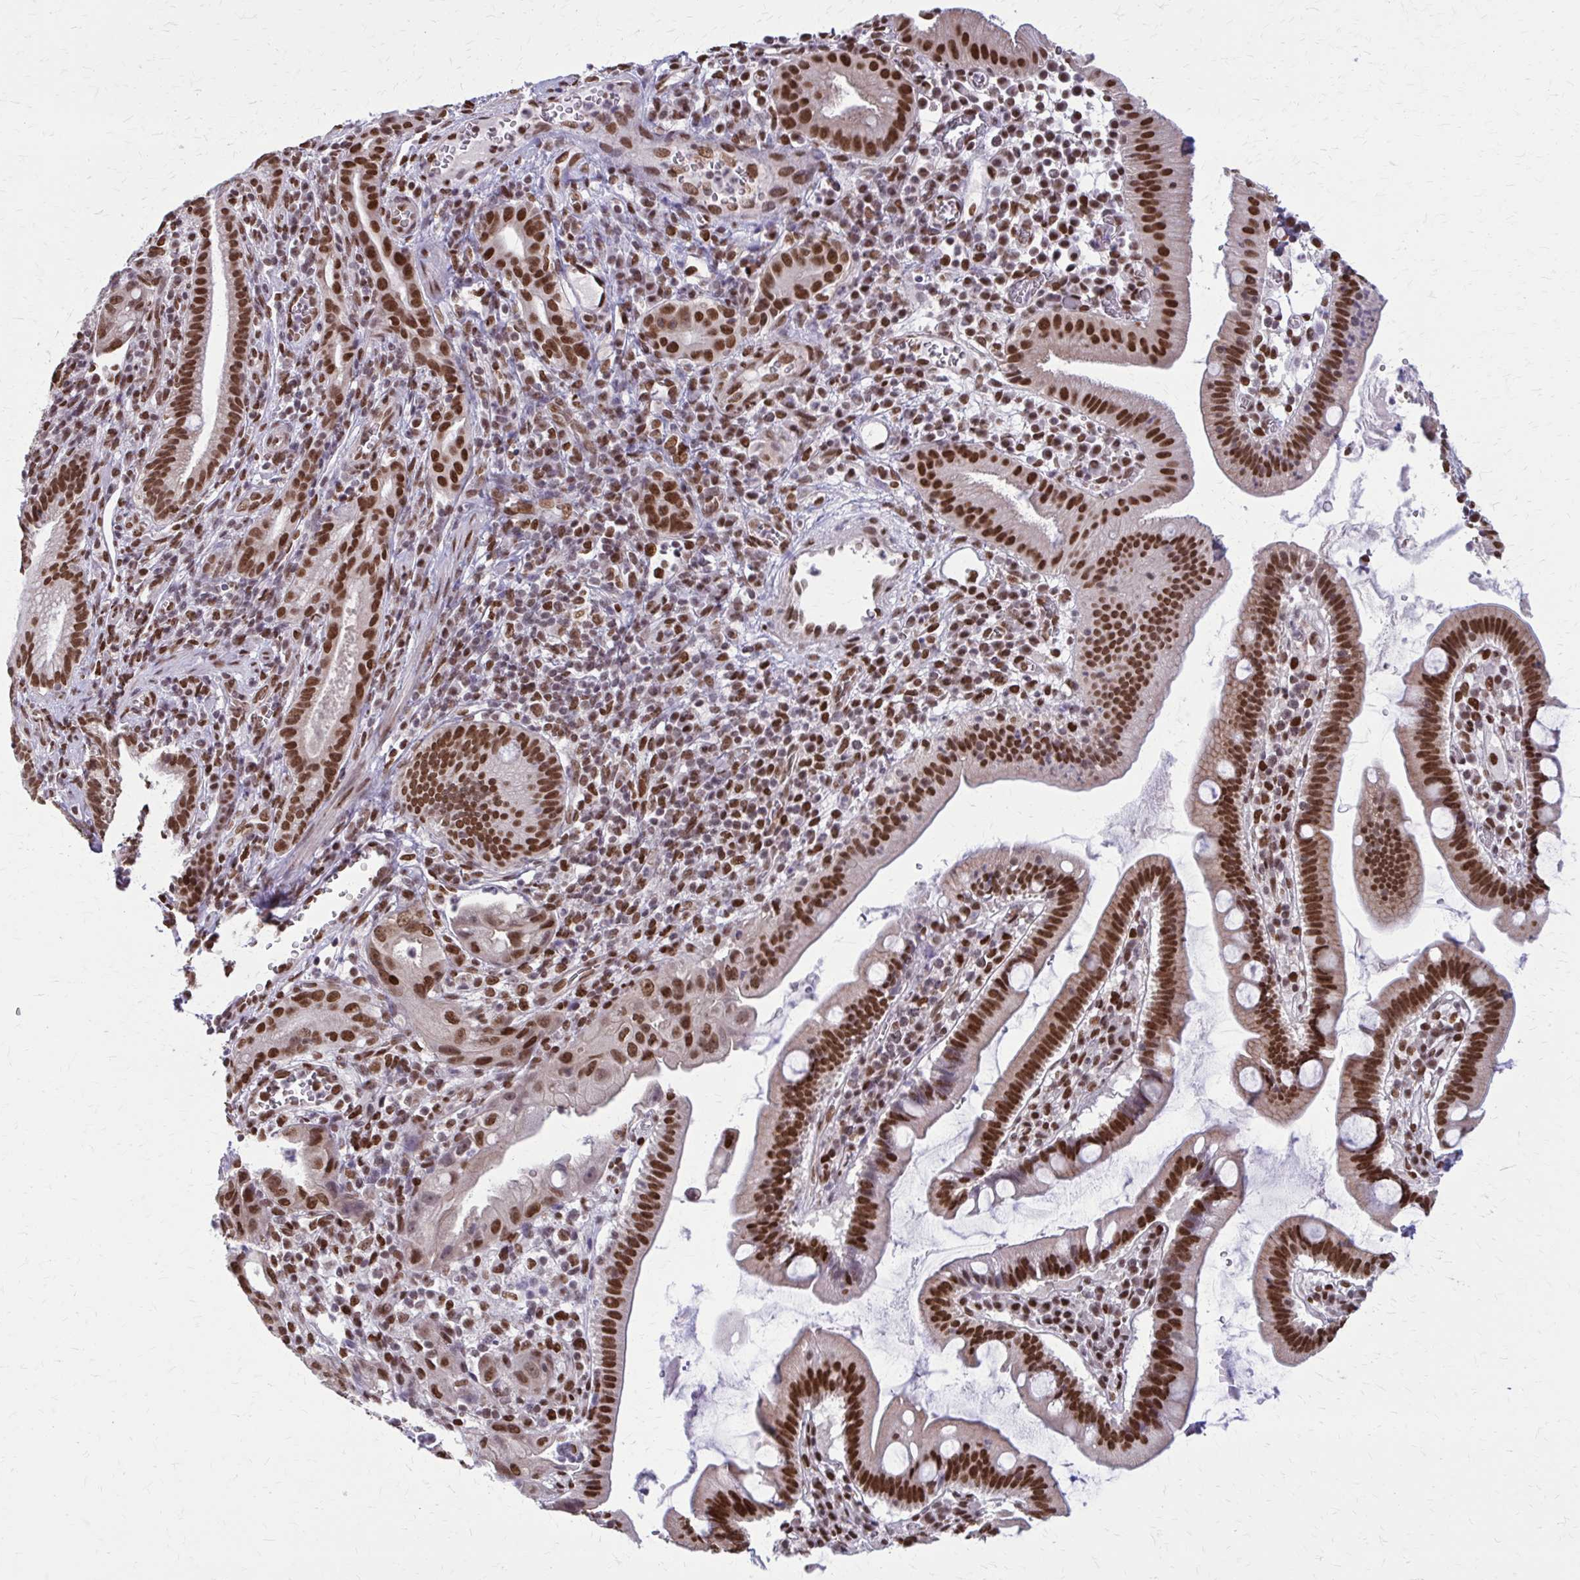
{"staining": {"intensity": "strong", "quantity": ">75%", "location": "nuclear"}, "tissue": "pancreatic cancer", "cell_type": "Tumor cells", "image_type": "cancer", "snomed": [{"axis": "morphology", "description": "Adenocarcinoma, NOS"}, {"axis": "topography", "description": "Pancreas"}], "caption": "Immunohistochemical staining of pancreatic cancer reveals high levels of strong nuclear protein staining in approximately >75% of tumor cells.", "gene": "TTF1", "patient": {"sex": "male", "age": 68}}